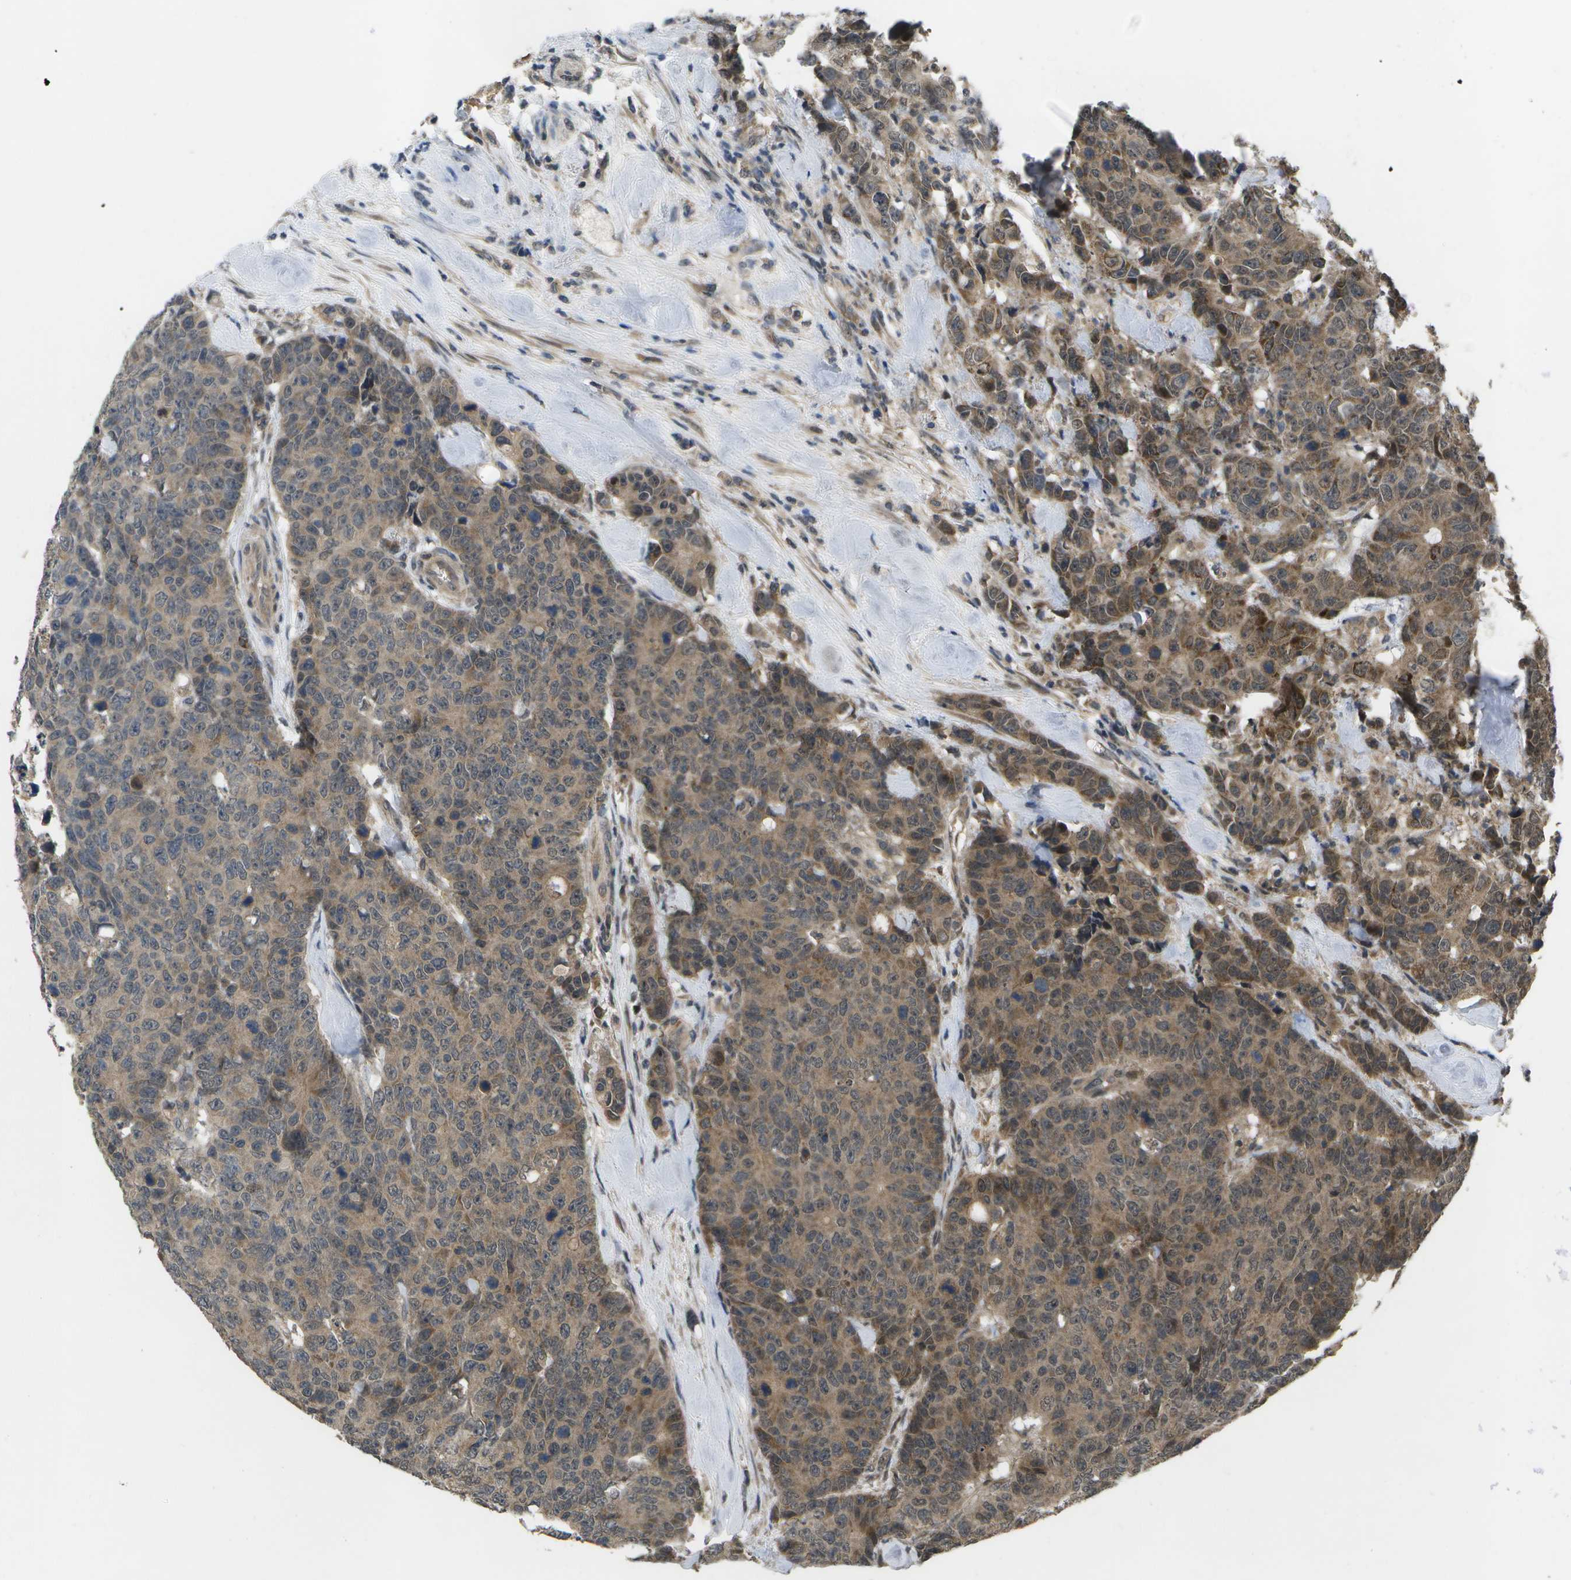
{"staining": {"intensity": "moderate", "quantity": ">75%", "location": "cytoplasmic/membranous"}, "tissue": "colorectal cancer", "cell_type": "Tumor cells", "image_type": "cancer", "snomed": [{"axis": "morphology", "description": "Adenocarcinoma, NOS"}, {"axis": "topography", "description": "Colon"}], "caption": "Immunohistochemistry (IHC) of adenocarcinoma (colorectal) reveals medium levels of moderate cytoplasmic/membranous positivity in about >75% of tumor cells. (DAB IHC, brown staining for protein, blue staining for nuclei).", "gene": "ALAS1", "patient": {"sex": "female", "age": 86}}